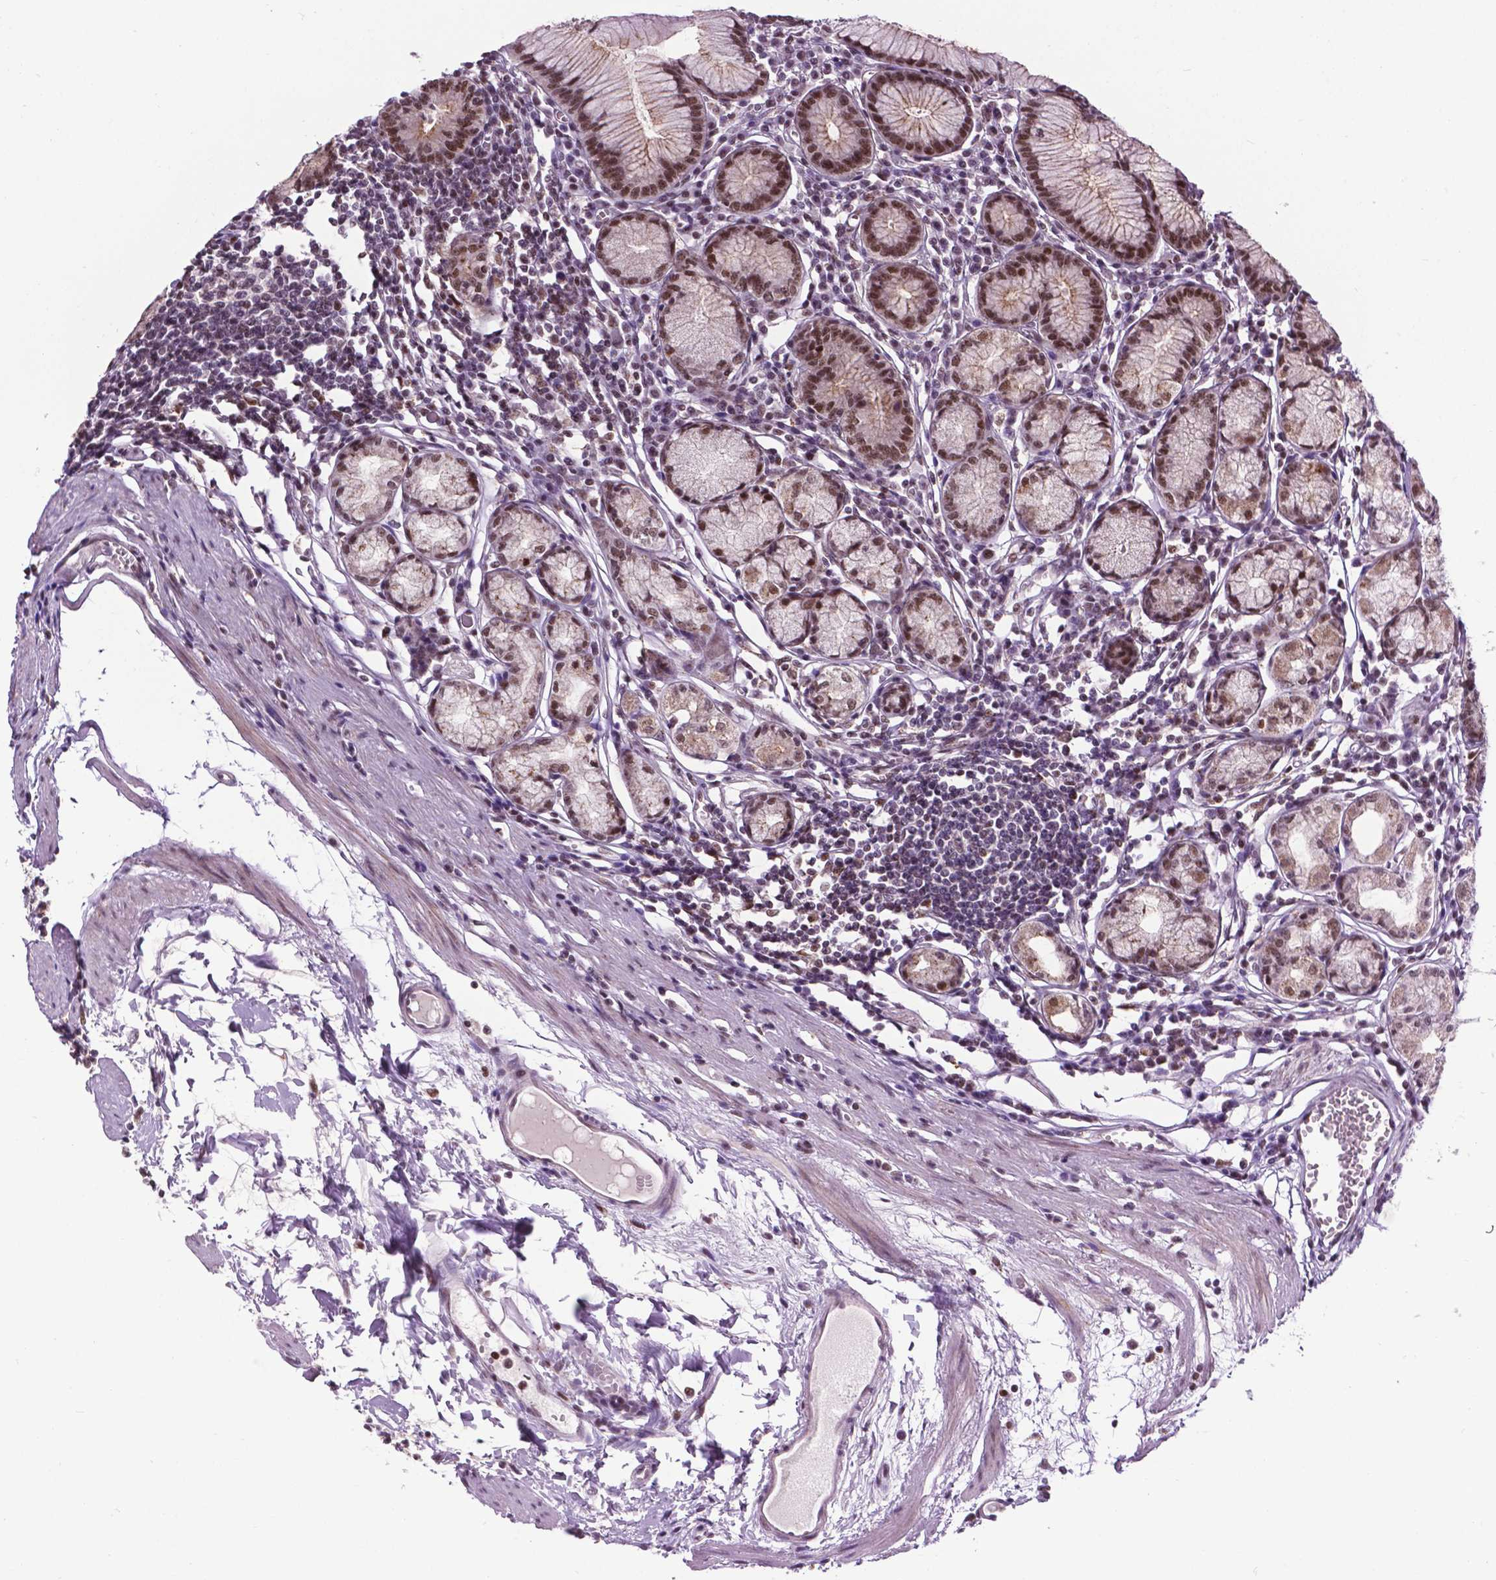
{"staining": {"intensity": "moderate", "quantity": ">75%", "location": "cytoplasmic/membranous,nuclear"}, "tissue": "stomach", "cell_type": "Glandular cells", "image_type": "normal", "snomed": [{"axis": "morphology", "description": "Normal tissue, NOS"}, {"axis": "topography", "description": "Stomach"}], "caption": "DAB immunohistochemical staining of unremarkable human stomach demonstrates moderate cytoplasmic/membranous,nuclear protein positivity in about >75% of glandular cells. The protein is stained brown, and the nuclei are stained in blue (DAB IHC with brightfield microscopy, high magnification).", "gene": "EAF1", "patient": {"sex": "male", "age": 55}}